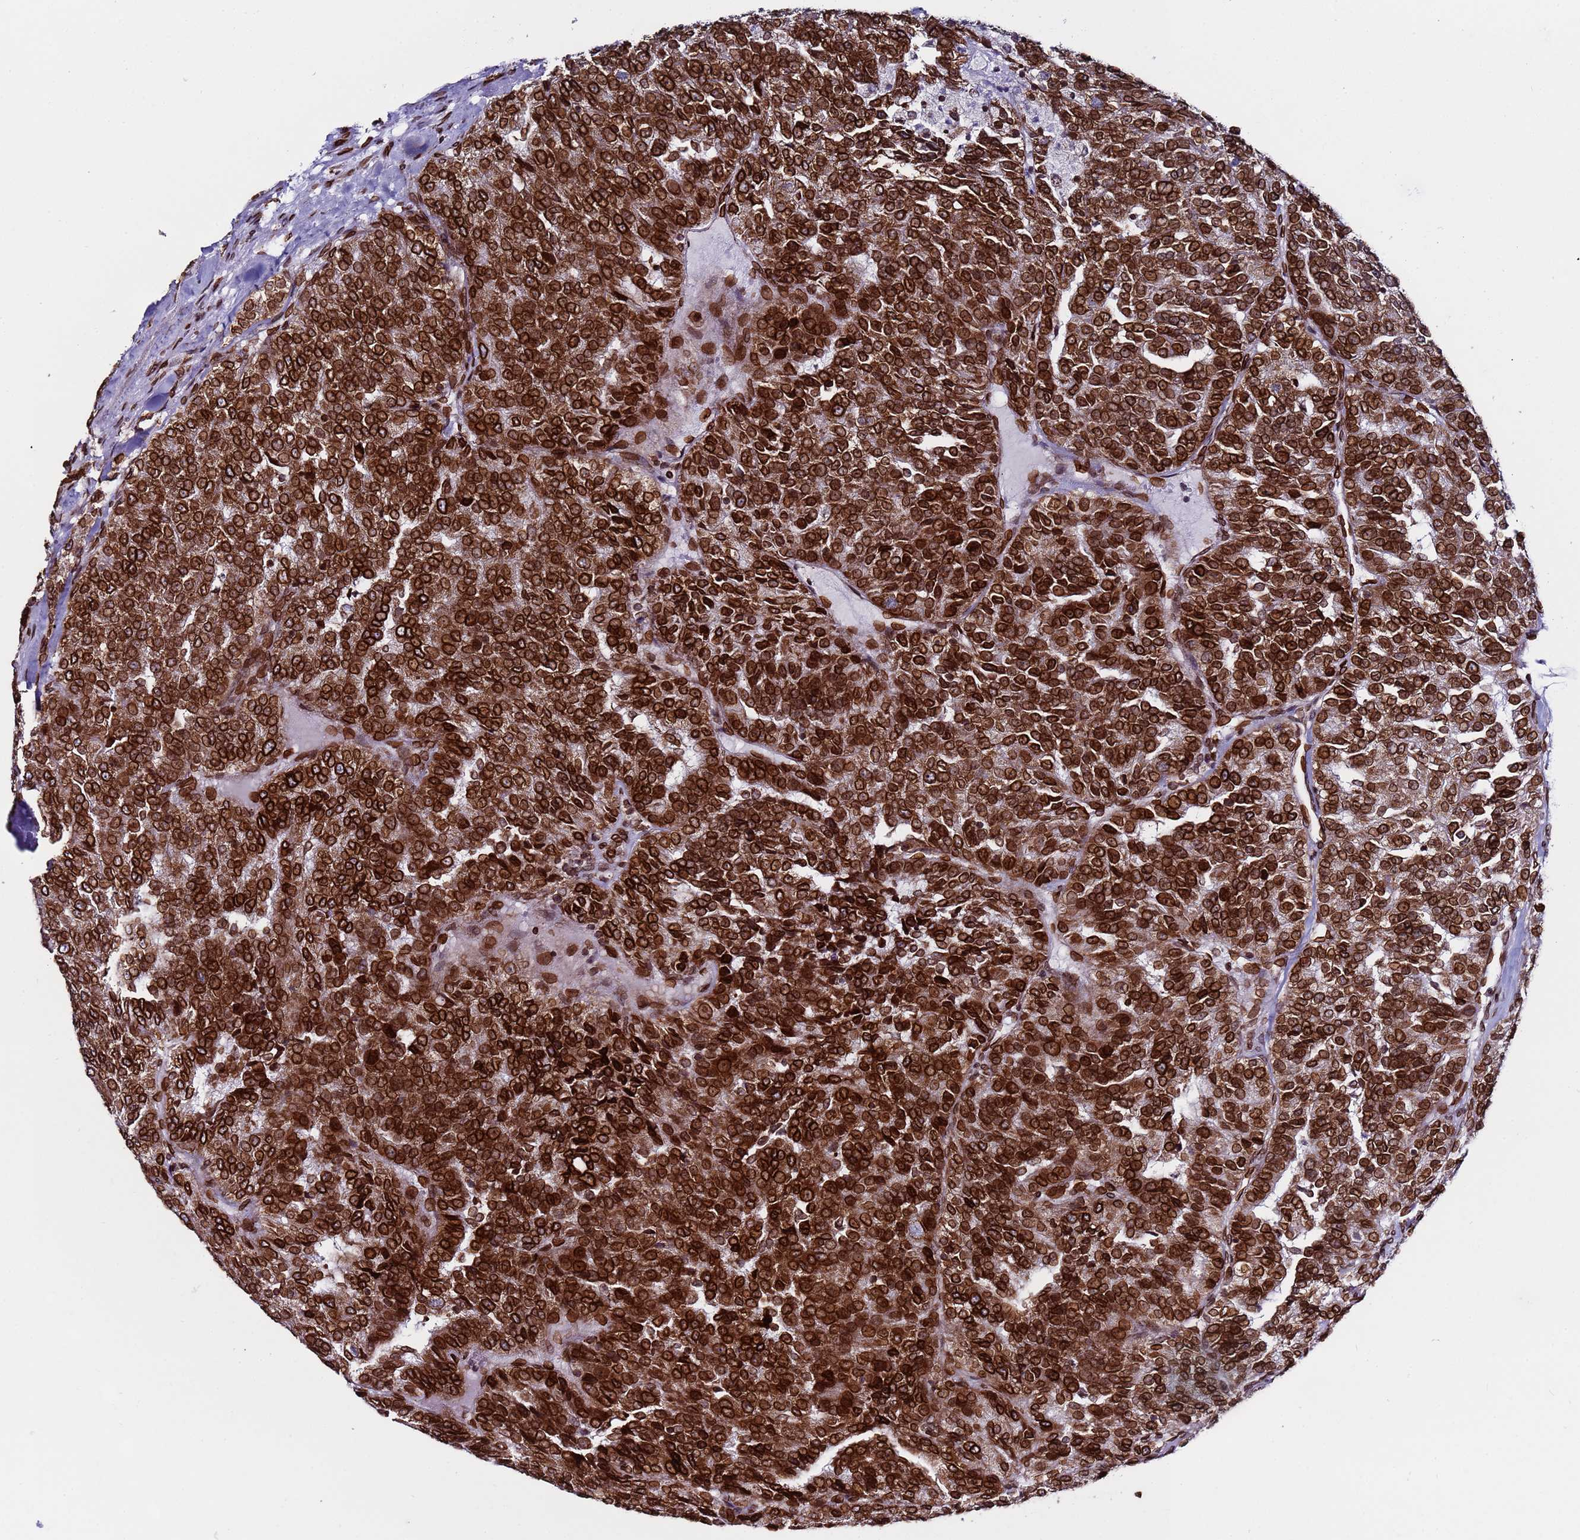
{"staining": {"intensity": "strong", "quantity": ">75%", "location": "cytoplasmic/membranous,nuclear"}, "tissue": "renal cancer", "cell_type": "Tumor cells", "image_type": "cancer", "snomed": [{"axis": "morphology", "description": "Adenocarcinoma, NOS"}, {"axis": "topography", "description": "Kidney"}], "caption": "IHC staining of adenocarcinoma (renal), which reveals high levels of strong cytoplasmic/membranous and nuclear positivity in about >75% of tumor cells indicating strong cytoplasmic/membranous and nuclear protein expression. The staining was performed using DAB (brown) for protein detection and nuclei were counterstained in hematoxylin (blue).", "gene": "TOR1AIP1", "patient": {"sex": "female", "age": 63}}